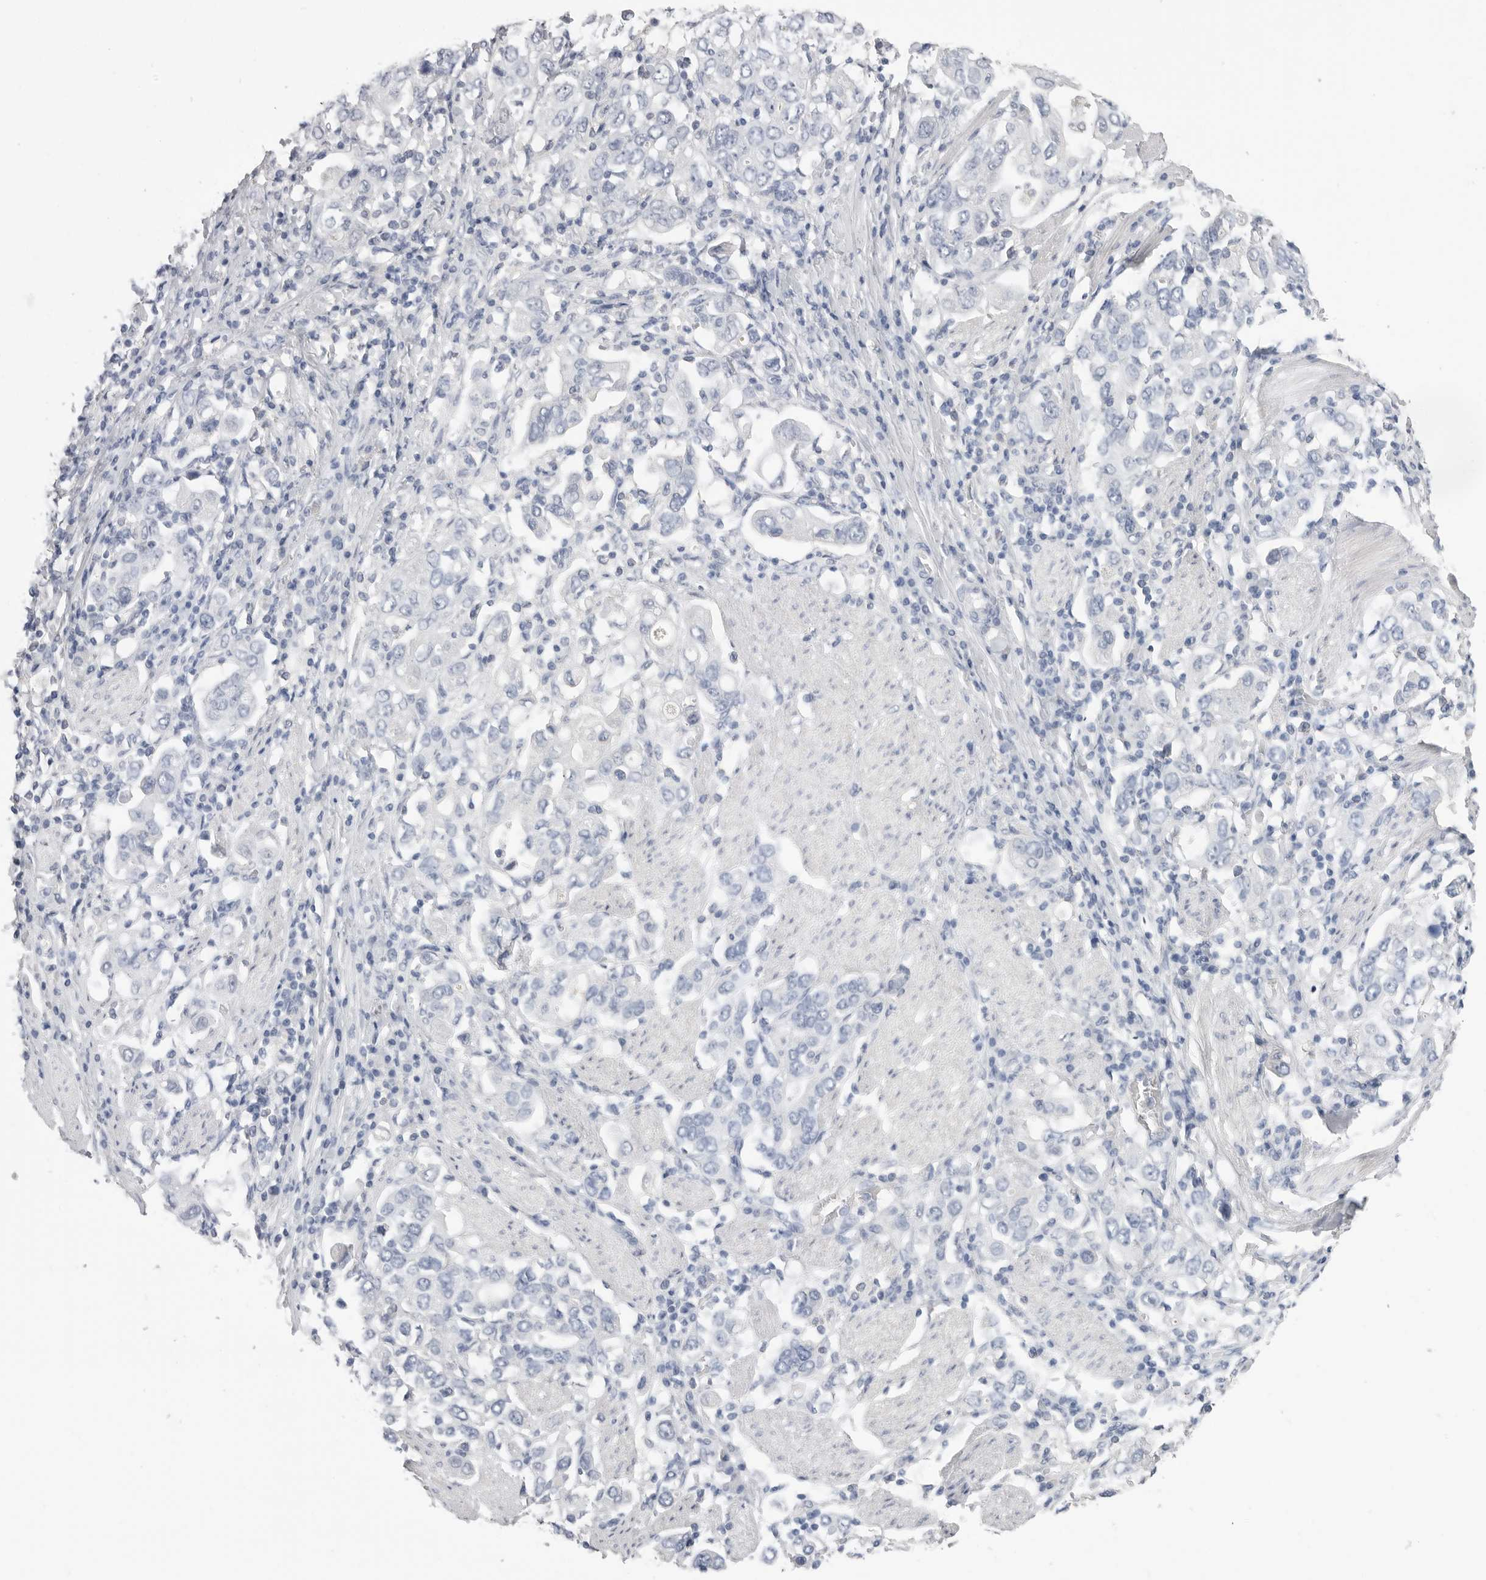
{"staining": {"intensity": "negative", "quantity": "none", "location": "none"}, "tissue": "stomach cancer", "cell_type": "Tumor cells", "image_type": "cancer", "snomed": [{"axis": "morphology", "description": "Adenocarcinoma, NOS"}, {"axis": "topography", "description": "Stomach, upper"}], "caption": "This is a histopathology image of IHC staining of stomach cancer (adenocarcinoma), which shows no expression in tumor cells.", "gene": "APOA2", "patient": {"sex": "male", "age": 62}}